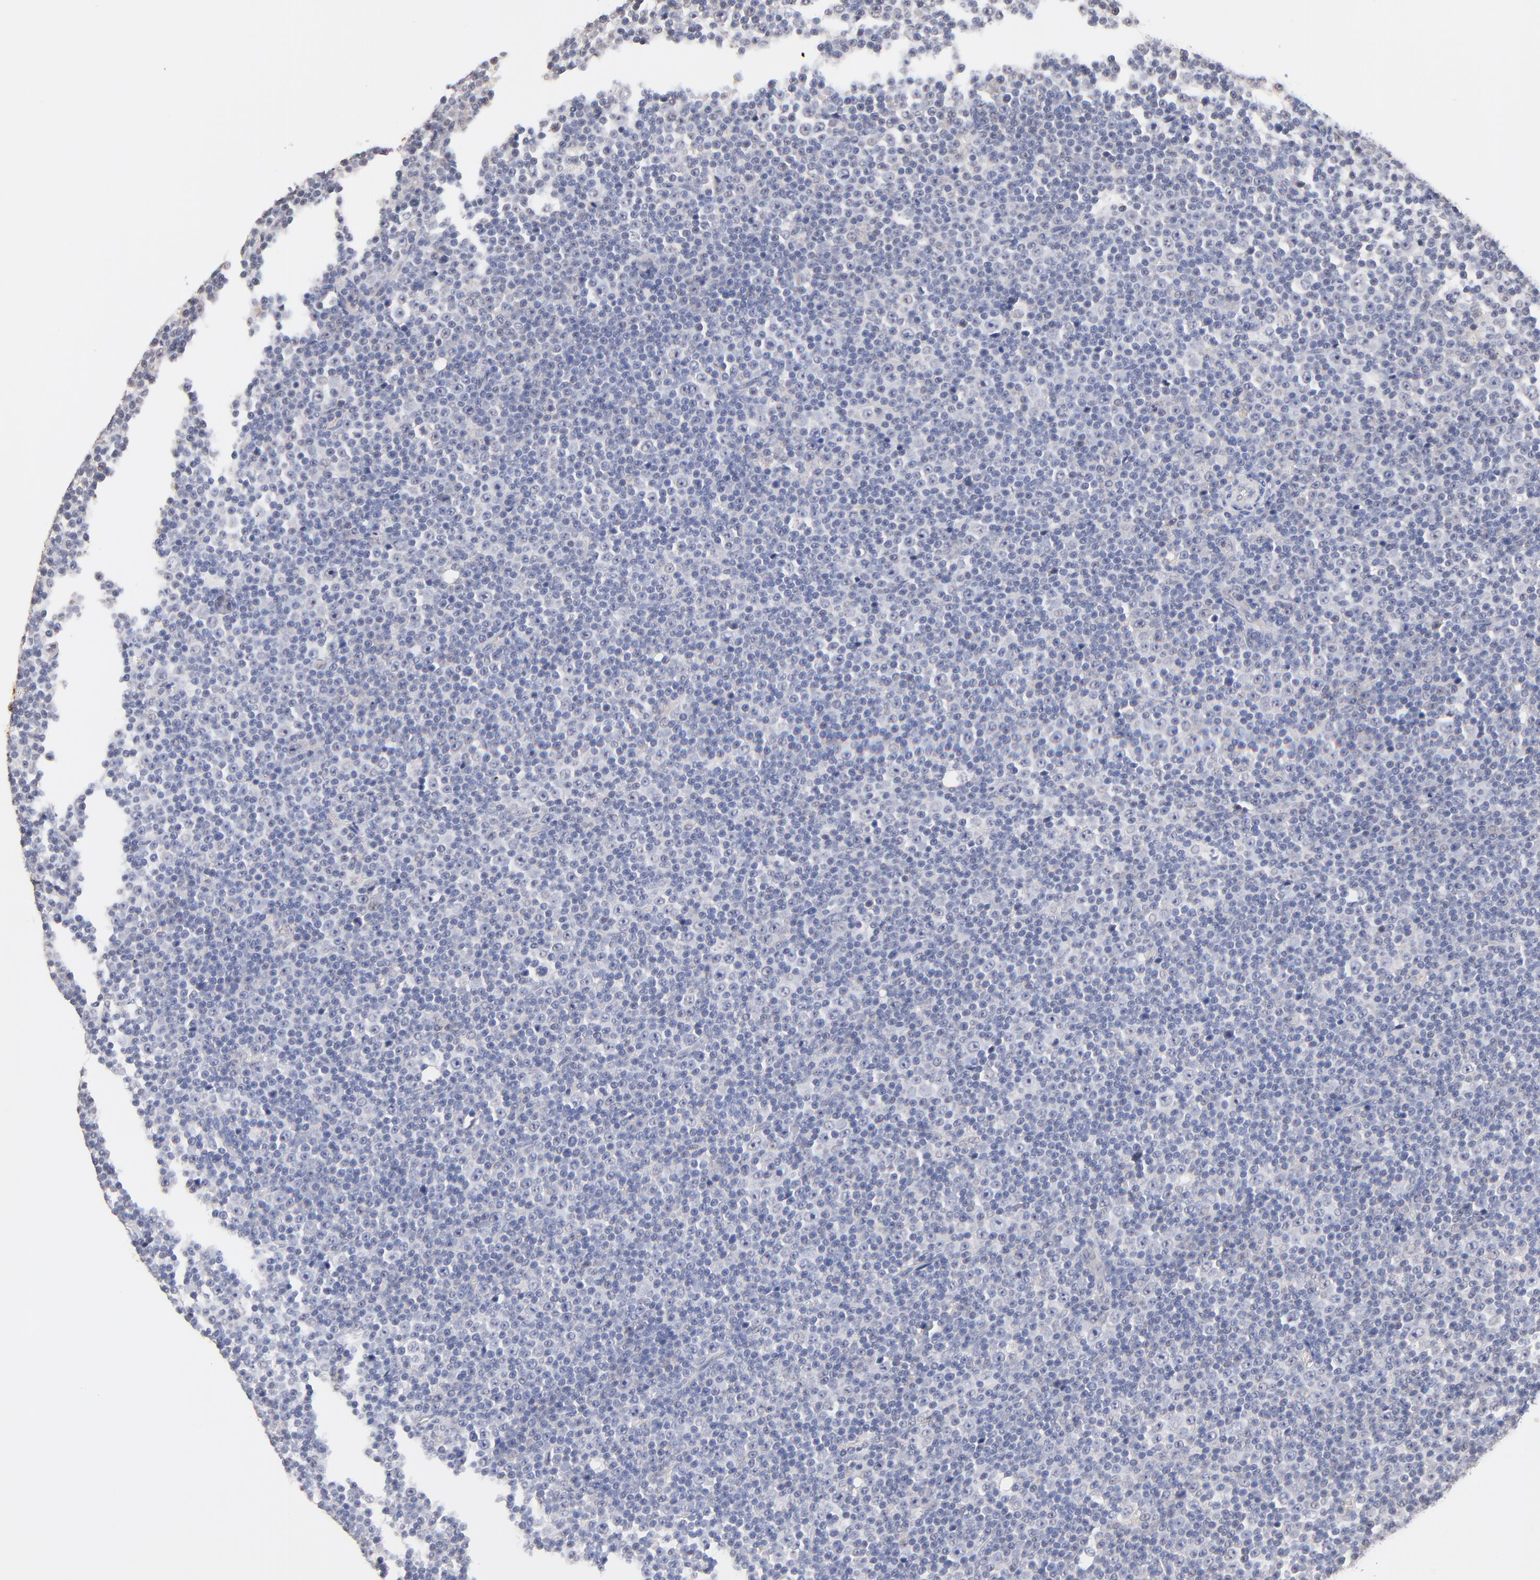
{"staining": {"intensity": "negative", "quantity": "none", "location": "none"}, "tissue": "lymphoma", "cell_type": "Tumor cells", "image_type": "cancer", "snomed": [{"axis": "morphology", "description": "Malignant lymphoma, non-Hodgkin's type, Low grade"}, {"axis": "topography", "description": "Lymph node"}], "caption": "Human lymphoma stained for a protein using IHC demonstrates no positivity in tumor cells.", "gene": "RIBC2", "patient": {"sex": "female", "age": 67}}